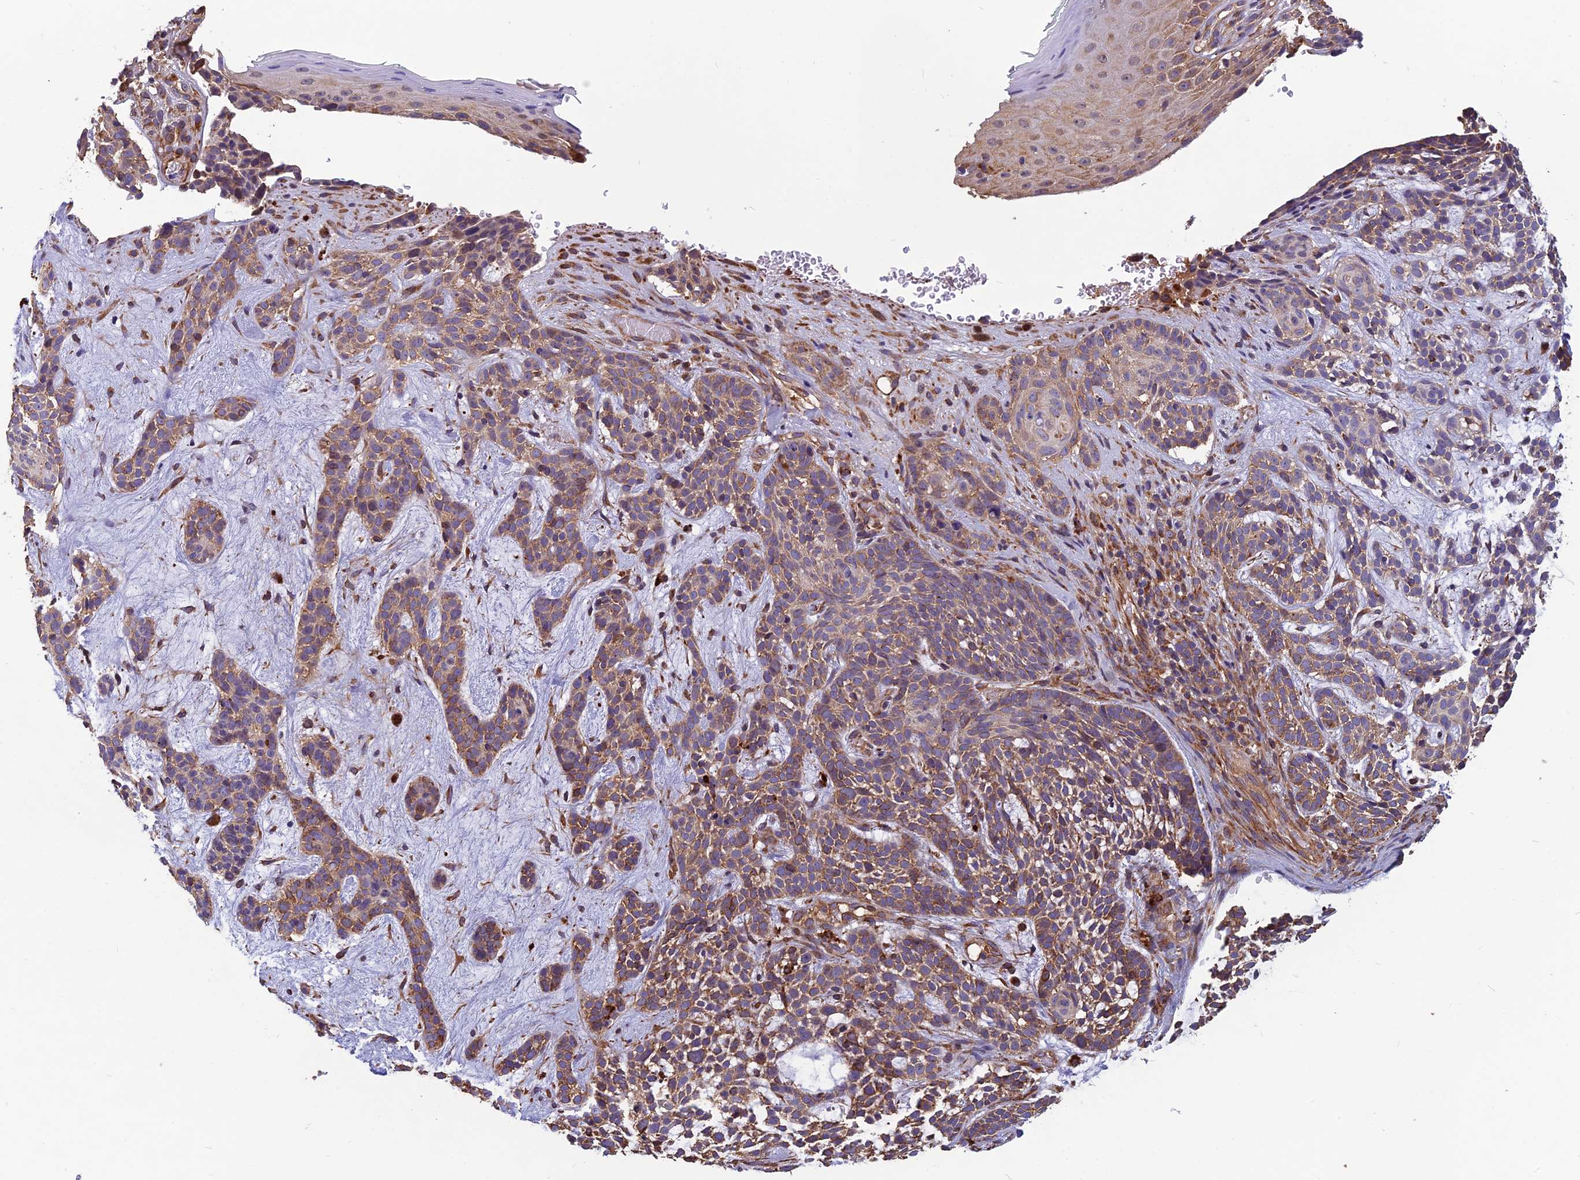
{"staining": {"intensity": "moderate", "quantity": ">75%", "location": "cytoplasmic/membranous"}, "tissue": "skin cancer", "cell_type": "Tumor cells", "image_type": "cancer", "snomed": [{"axis": "morphology", "description": "Basal cell carcinoma"}, {"axis": "topography", "description": "Skin"}], "caption": "Skin cancer was stained to show a protein in brown. There is medium levels of moderate cytoplasmic/membranous positivity in about >75% of tumor cells. (DAB (3,3'-diaminobenzidine) IHC with brightfield microscopy, high magnification).", "gene": "SPDL1", "patient": {"sex": "male", "age": 71}}